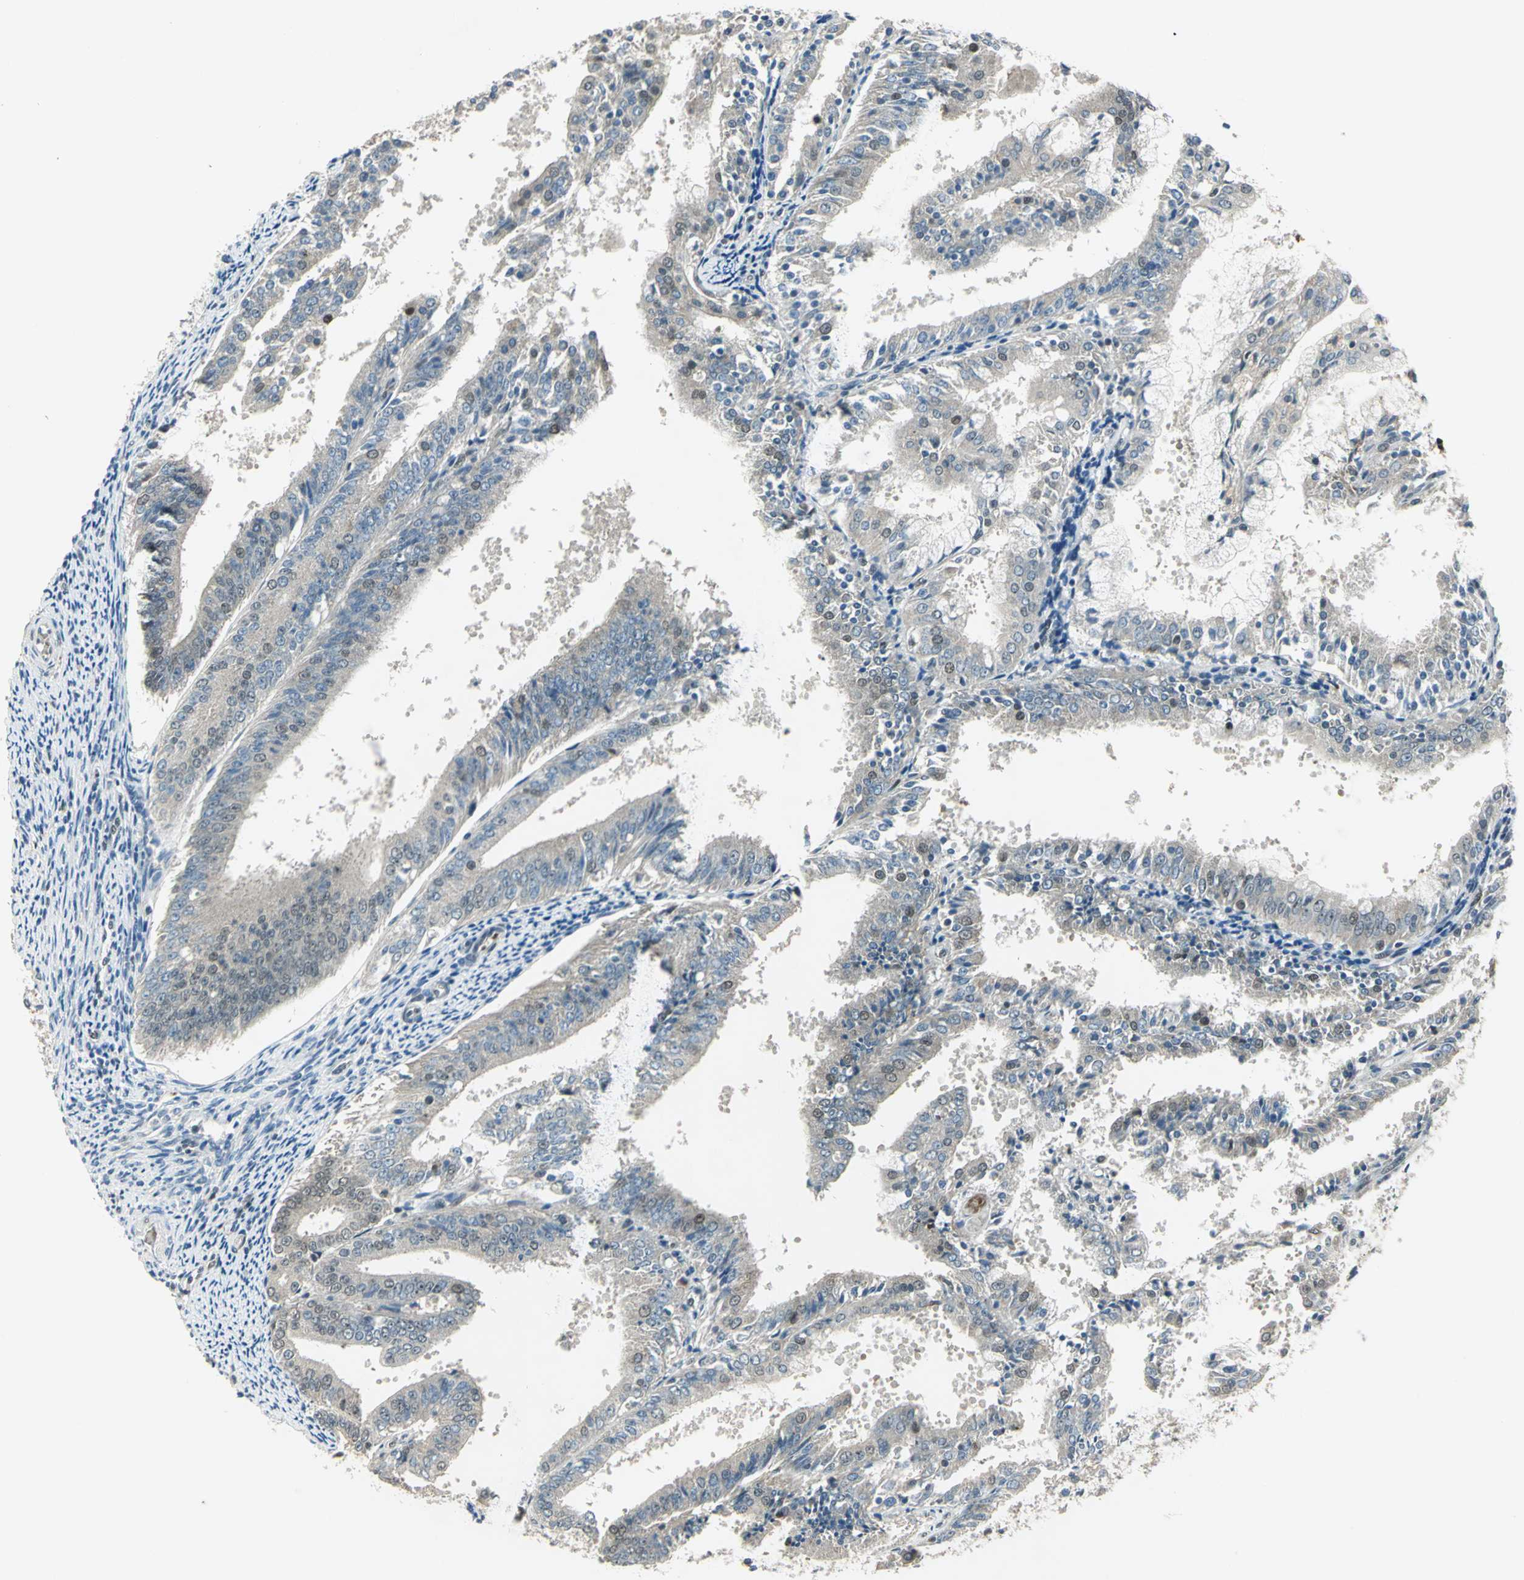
{"staining": {"intensity": "negative", "quantity": "none", "location": "none"}, "tissue": "endometrial cancer", "cell_type": "Tumor cells", "image_type": "cancer", "snomed": [{"axis": "morphology", "description": "Adenocarcinoma, NOS"}, {"axis": "topography", "description": "Endometrium"}], "caption": "Immunohistochemistry of human adenocarcinoma (endometrial) shows no staining in tumor cells. (Immunohistochemistry, brightfield microscopy, high magnification).", "gene": "RAD17", "patient": {"sex": "female", "age": 63}}